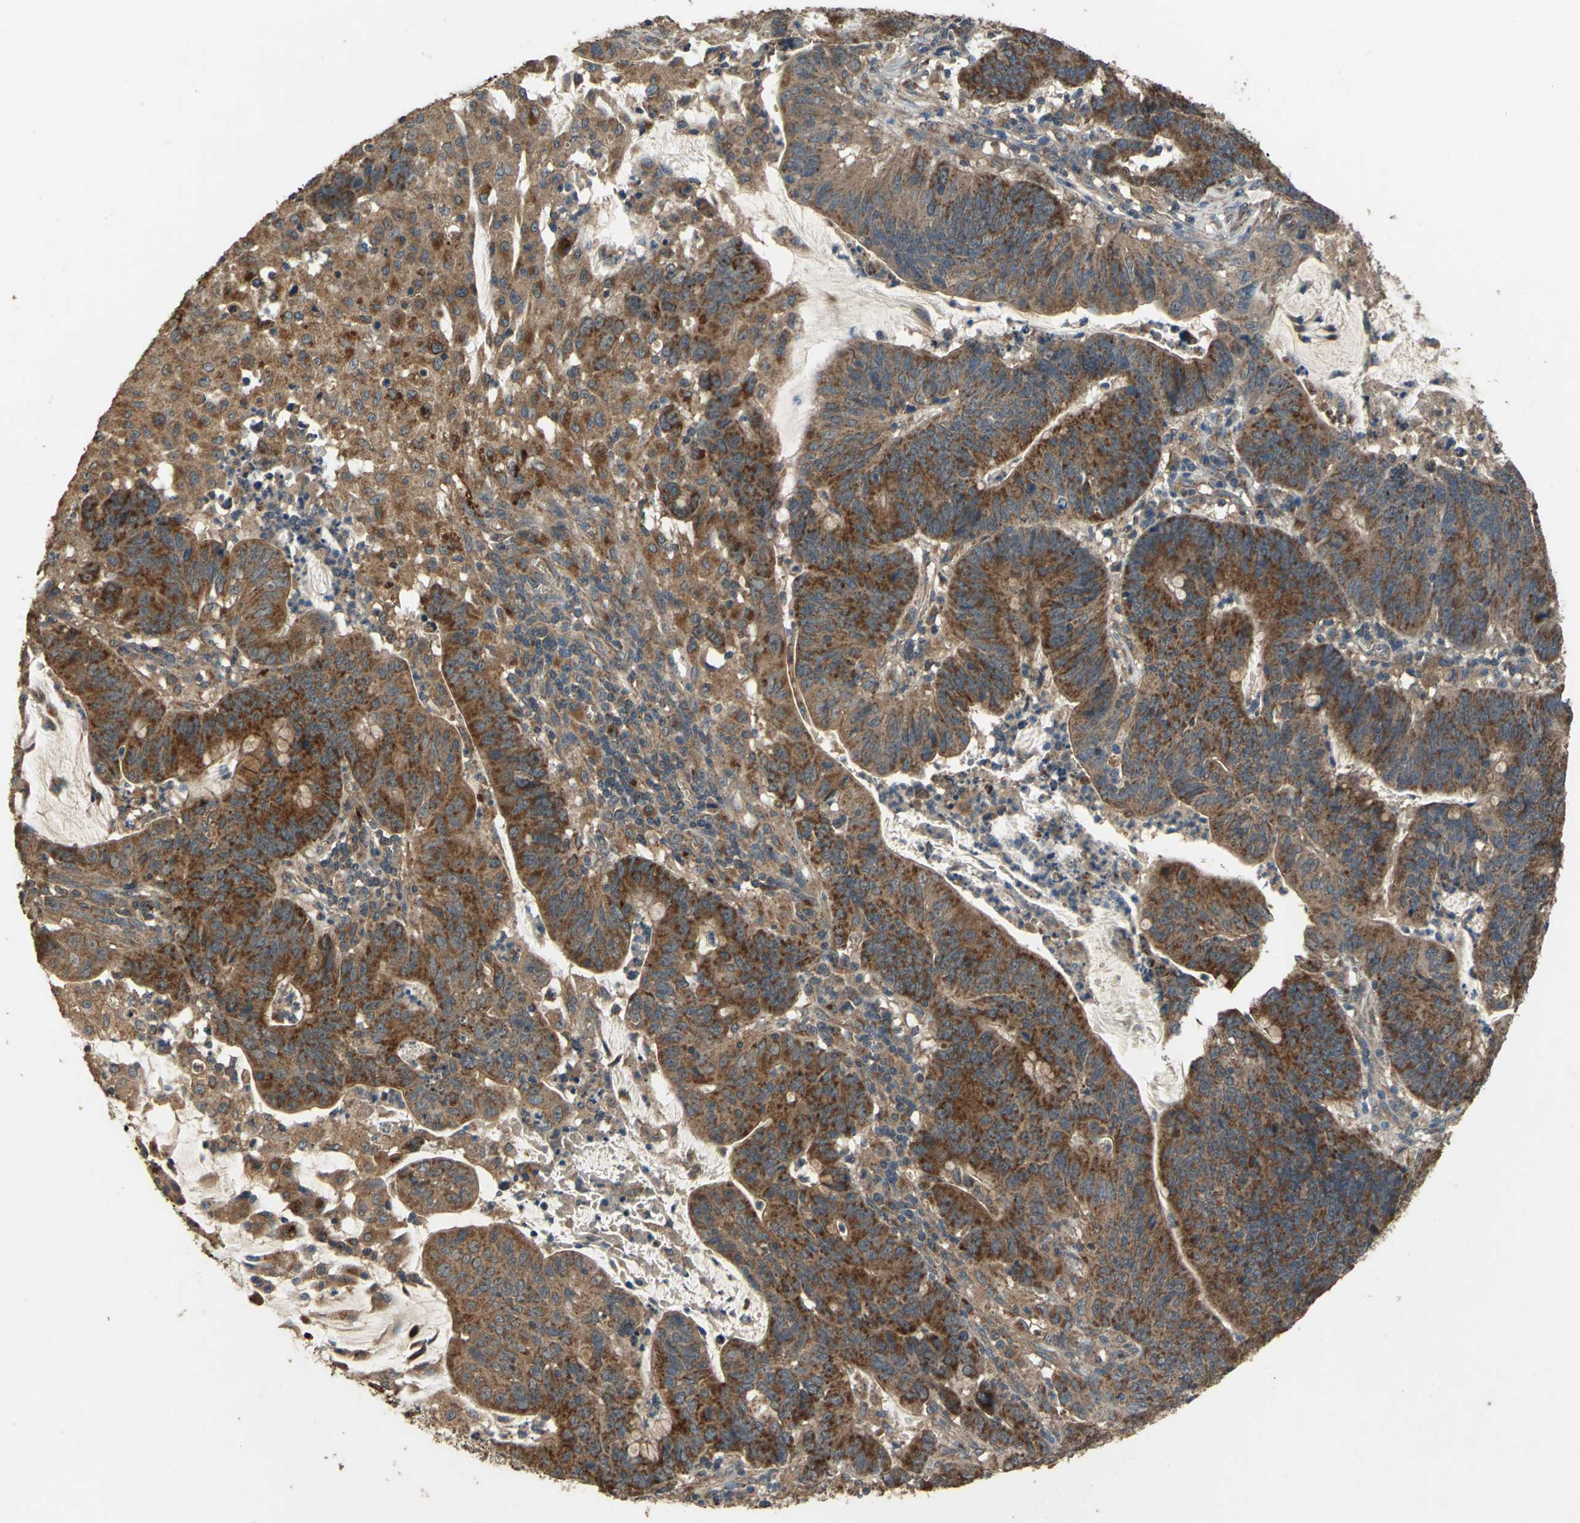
{"staining": {"intensity": "strong", "quantity": ">75%", "location": "cytoplasmic/membranous"}, "tissue": "colorectal cancer", "cell_type": "Tumor cells", "image_type": "cancer", "snomed": [{"axis": "morphology", "description": "Adenocarcinoma, NOS"}, {"axis": "topography", "description": "Colon"}], "caption": "IHC (DAB (3,3'-diaminobenzidine)) staining of colorectal adenocarcinoma reveals strong cytoplasmic/membranous protein positivity in about >75% of tumor cells. The protein is stained brown, and the nuclei are stained in blue (DAB (3,3'-diaminobenzidine) IHC with brightfield microscopy, high magnification).", "gene": "POLRMT", "patient": {"sex": "male", "age": 45}}